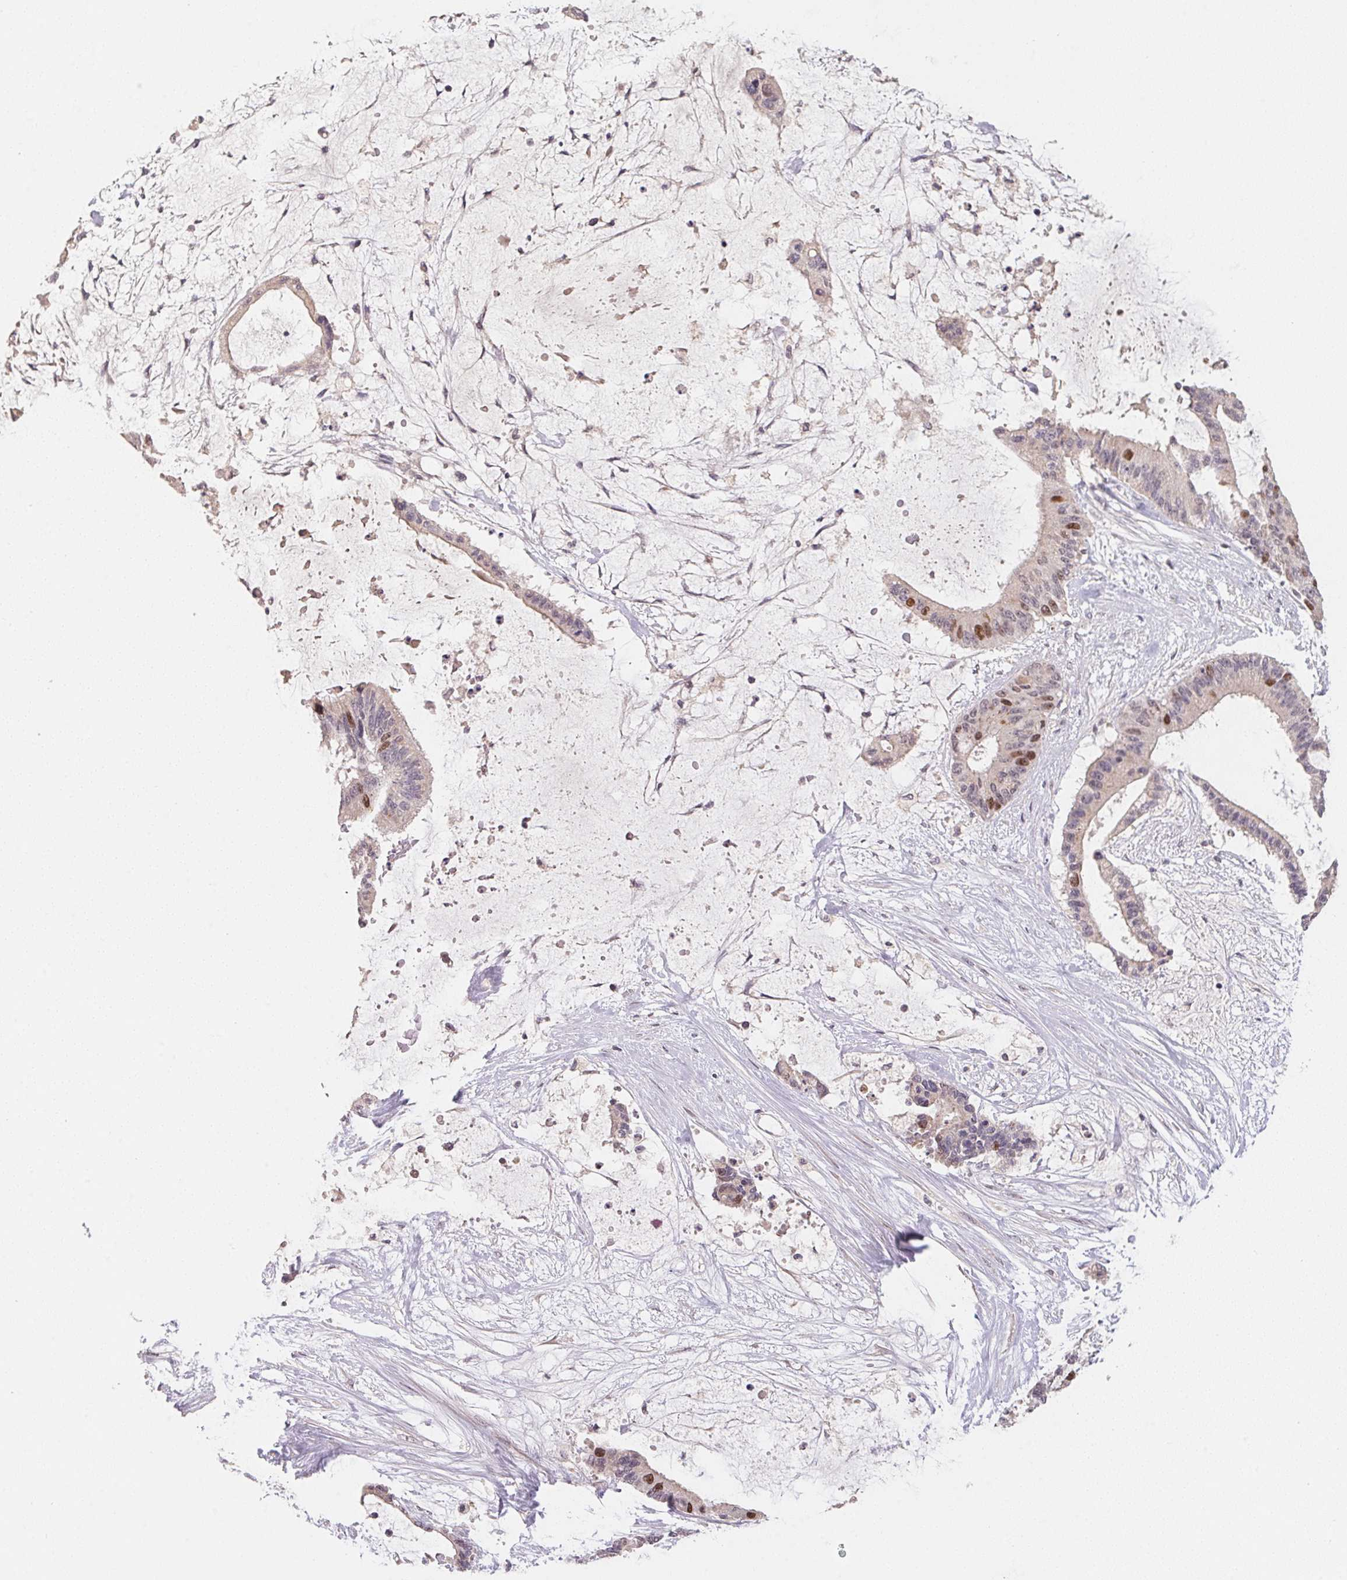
{"staining": {"intensity": "moderate", "quantity": "<25%", "location": "nuclear"}, "tissue": "liver cancer", "cell_type": "Tumor cells", "image_type": "cancer", "snomed": [{"axis": "morphology", "description": "Normal tissue, NOS"}, {"axis": "morphology", "description": "Cholangiocarcinoma"}, {"axis": "topography", "description": "Liver"}, {"axis": "topography", "description": "Peripheral nerve tissue"}], "caption": "This is an image of immunohistochemistry (IHC) staining of liver cholangiocarcinoma, which shows moderate staining in the nuclear of tumor cells.", "gene": "KIFC1", "patient": {"sex": "female", "age": 73}}